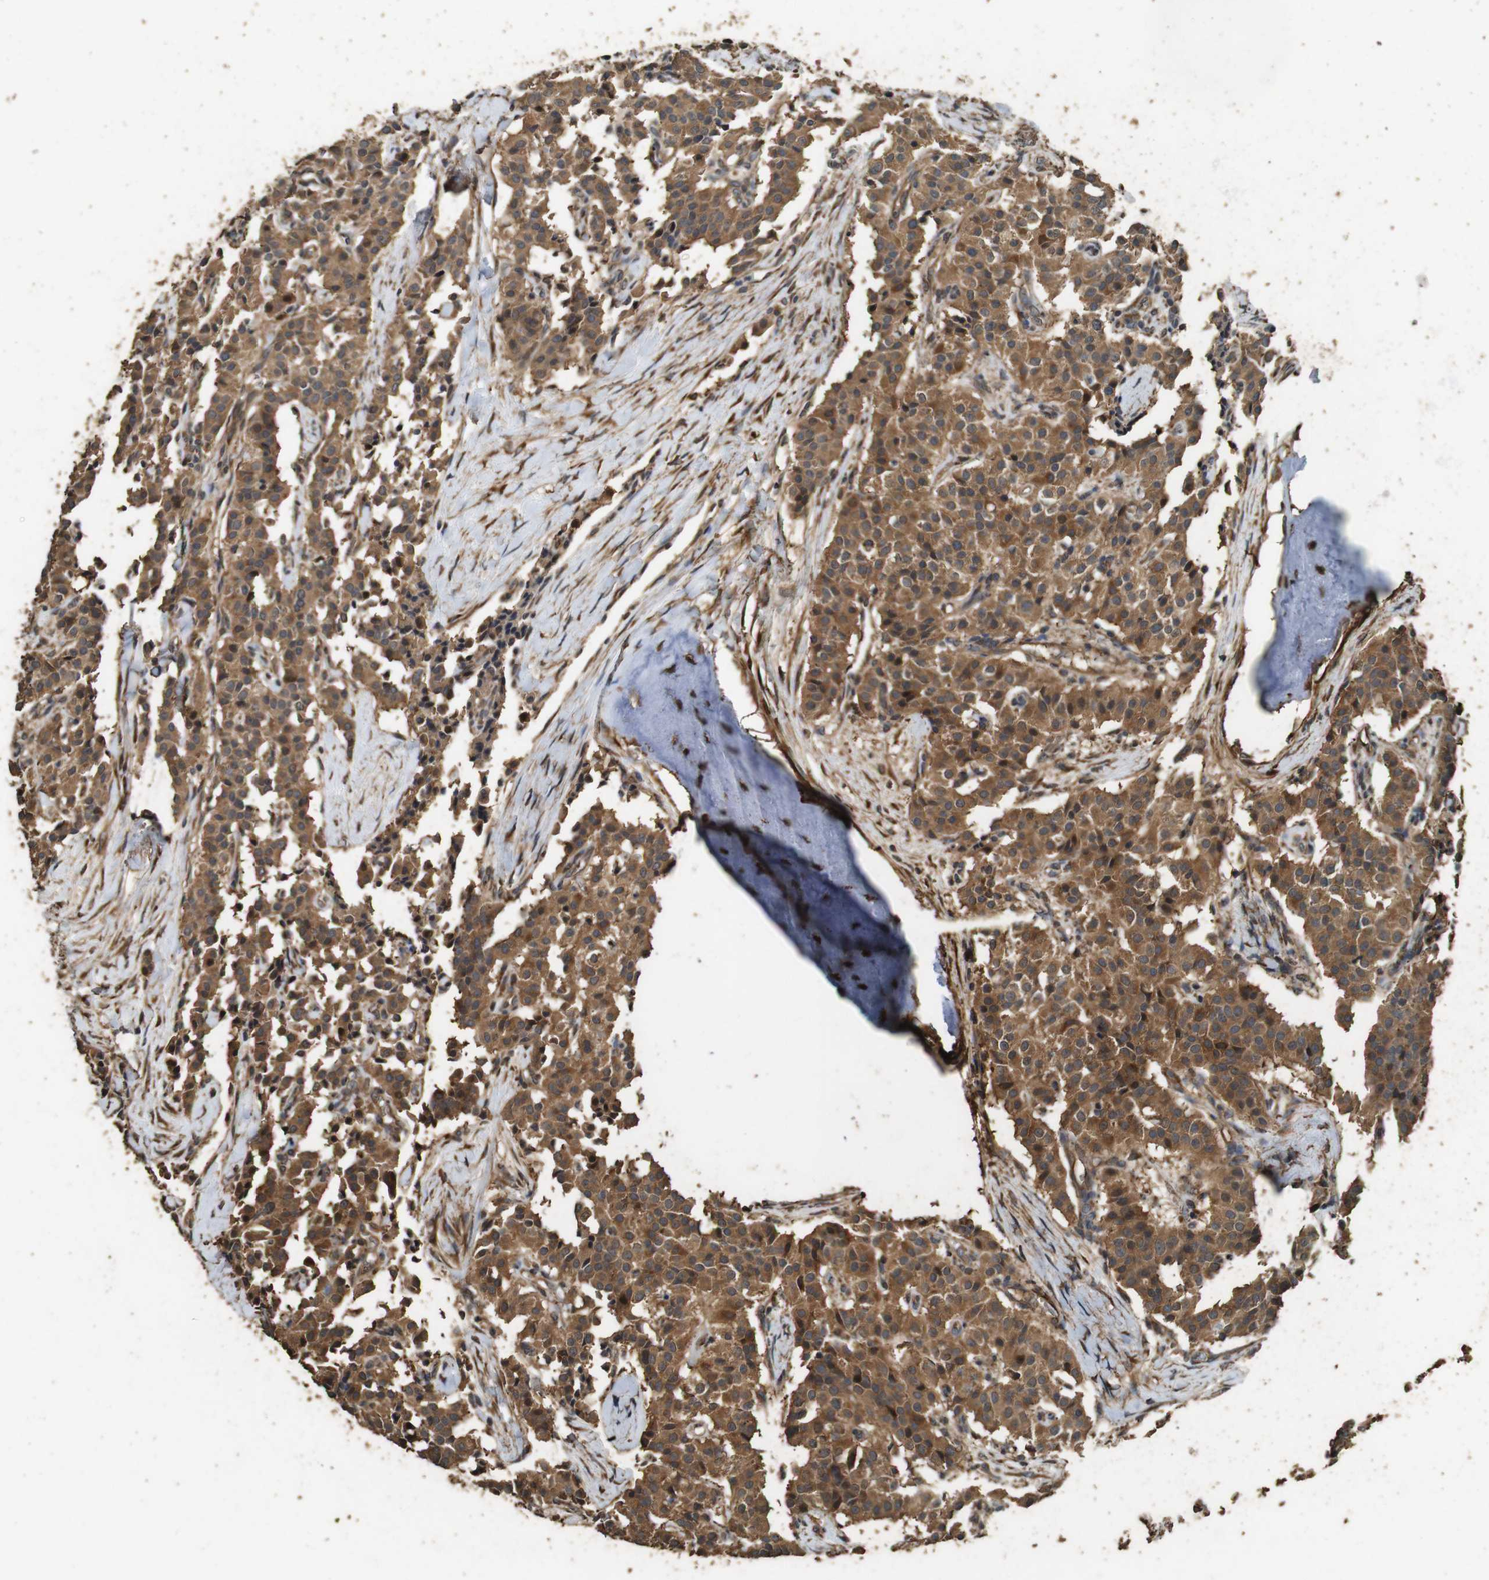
{"staining": {"intensity": "moderate", "quantity": ">75%", "location": "cytoplasmic/membranous"}, "tissue": "carcinoid", "cell_type": "Tumor cells", "image_type": "cancer", "snomed": [{"axis": "morphology", "description": "Carcinoid, malignant, NOS"}, {"axis": "topography", "description": "Lung"}], "caption": "The histopathology image shows staining of malignant carcinoid, revealing moderate cytoplasmic/membranous protein positivity (brown color) within tumor cells.", "gene": "CNPY4", "patient": {"sex": "male", "age": 30}}